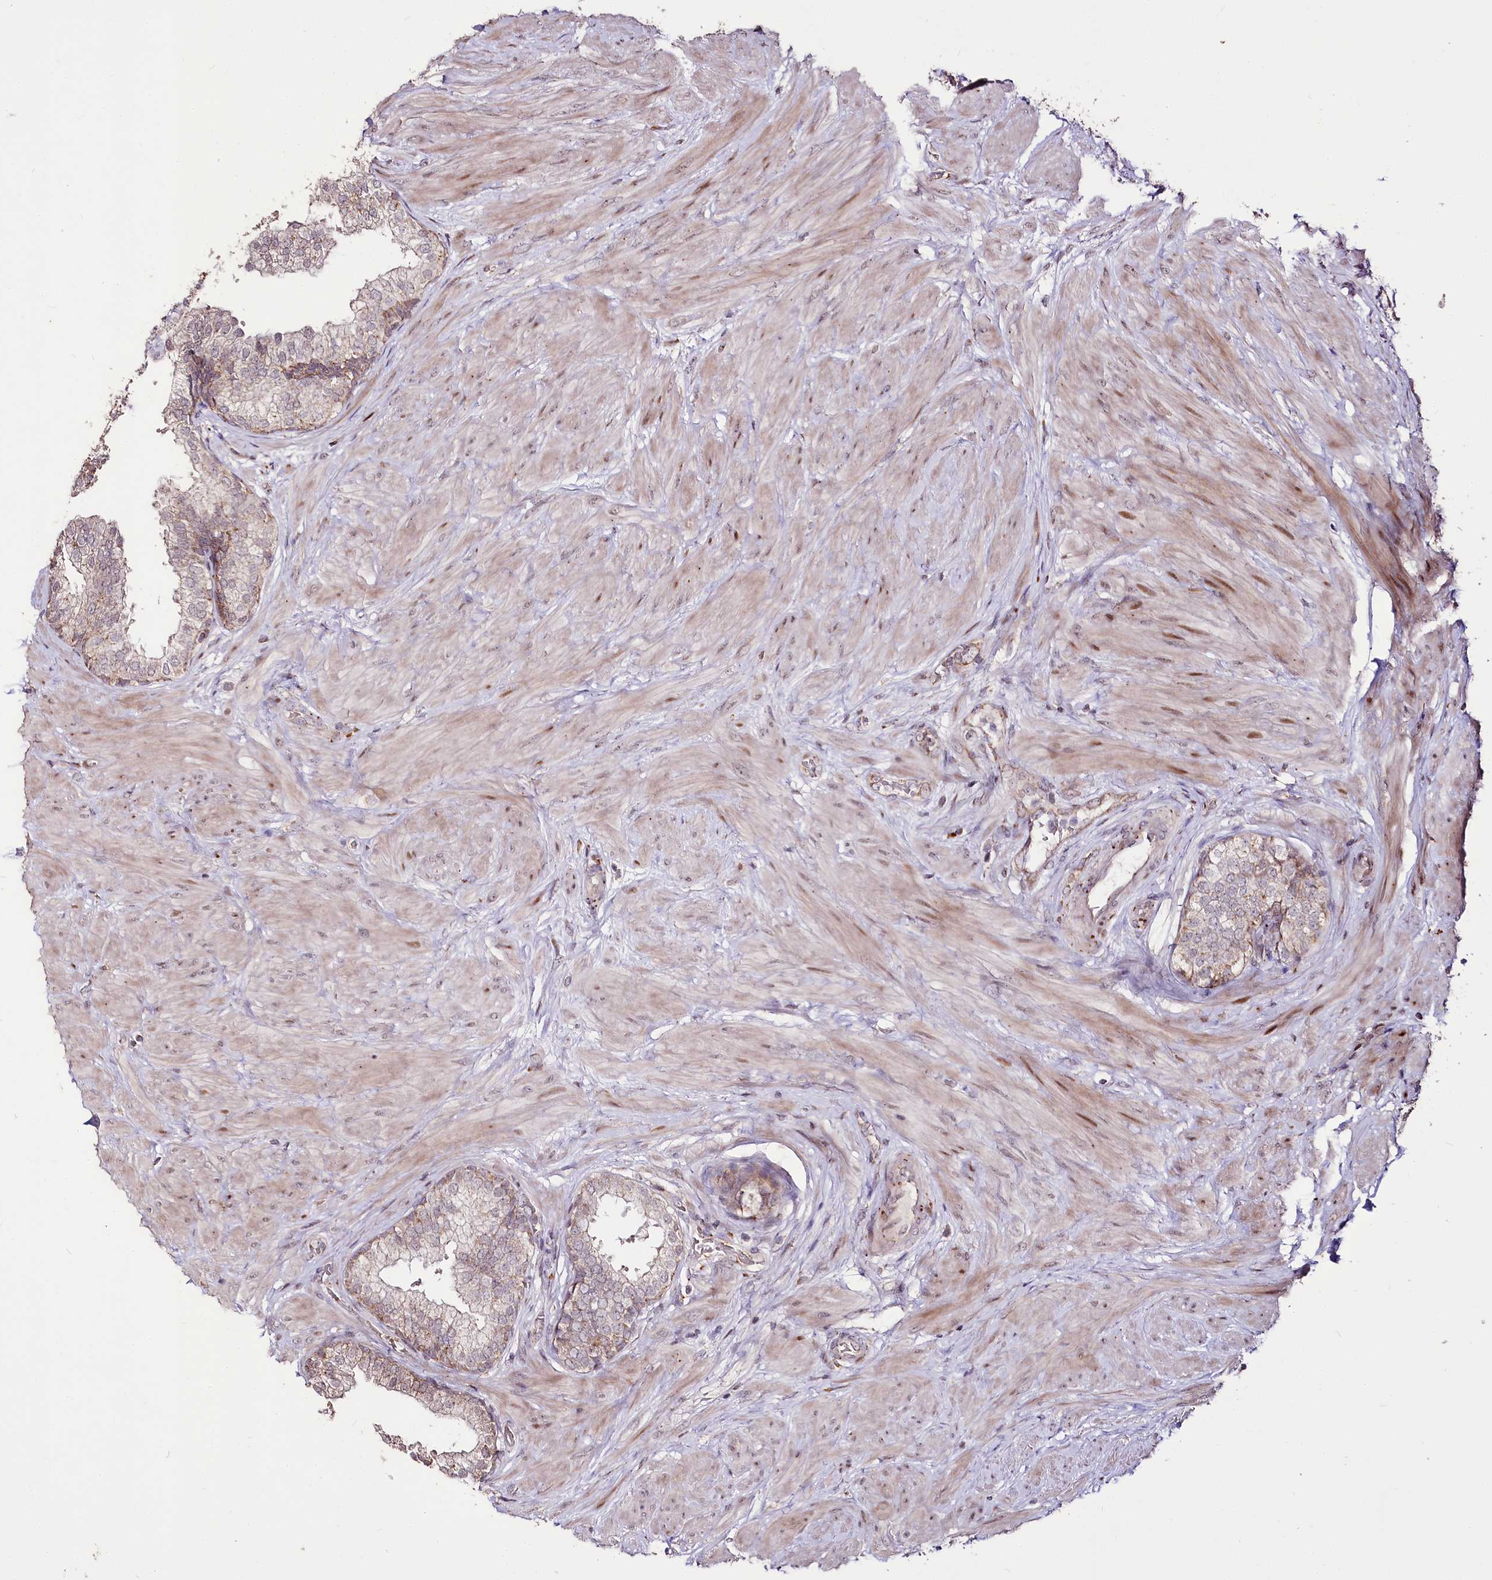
{"staining": {"intensity": "moderate", "quantity": "25%-75%", "location": "cytoplasmic/membranous"}, "tissue": "prostate", "cell_type": "Glandular cells", "image_type": "normal", "snomed": [{"axis": "morphology", "description": "Normal tissue, NOS"}, {"axis": "topography", "description": "Prostate"}], "caption": "Immunohistochemistry staining of unremarkable prostate, which displays medium levels of moderate cytoplasmic/membranous staining in about 25%-75% of glandular cells indicating moderate cytoplasmic/membranous protein expression. The staining was performed using DAB (brown) for protein detection and nuclei were counterstained in hematoxylin (blue).", "gene": "CARD19", "patient": {"sex": "male", "age": 48}}